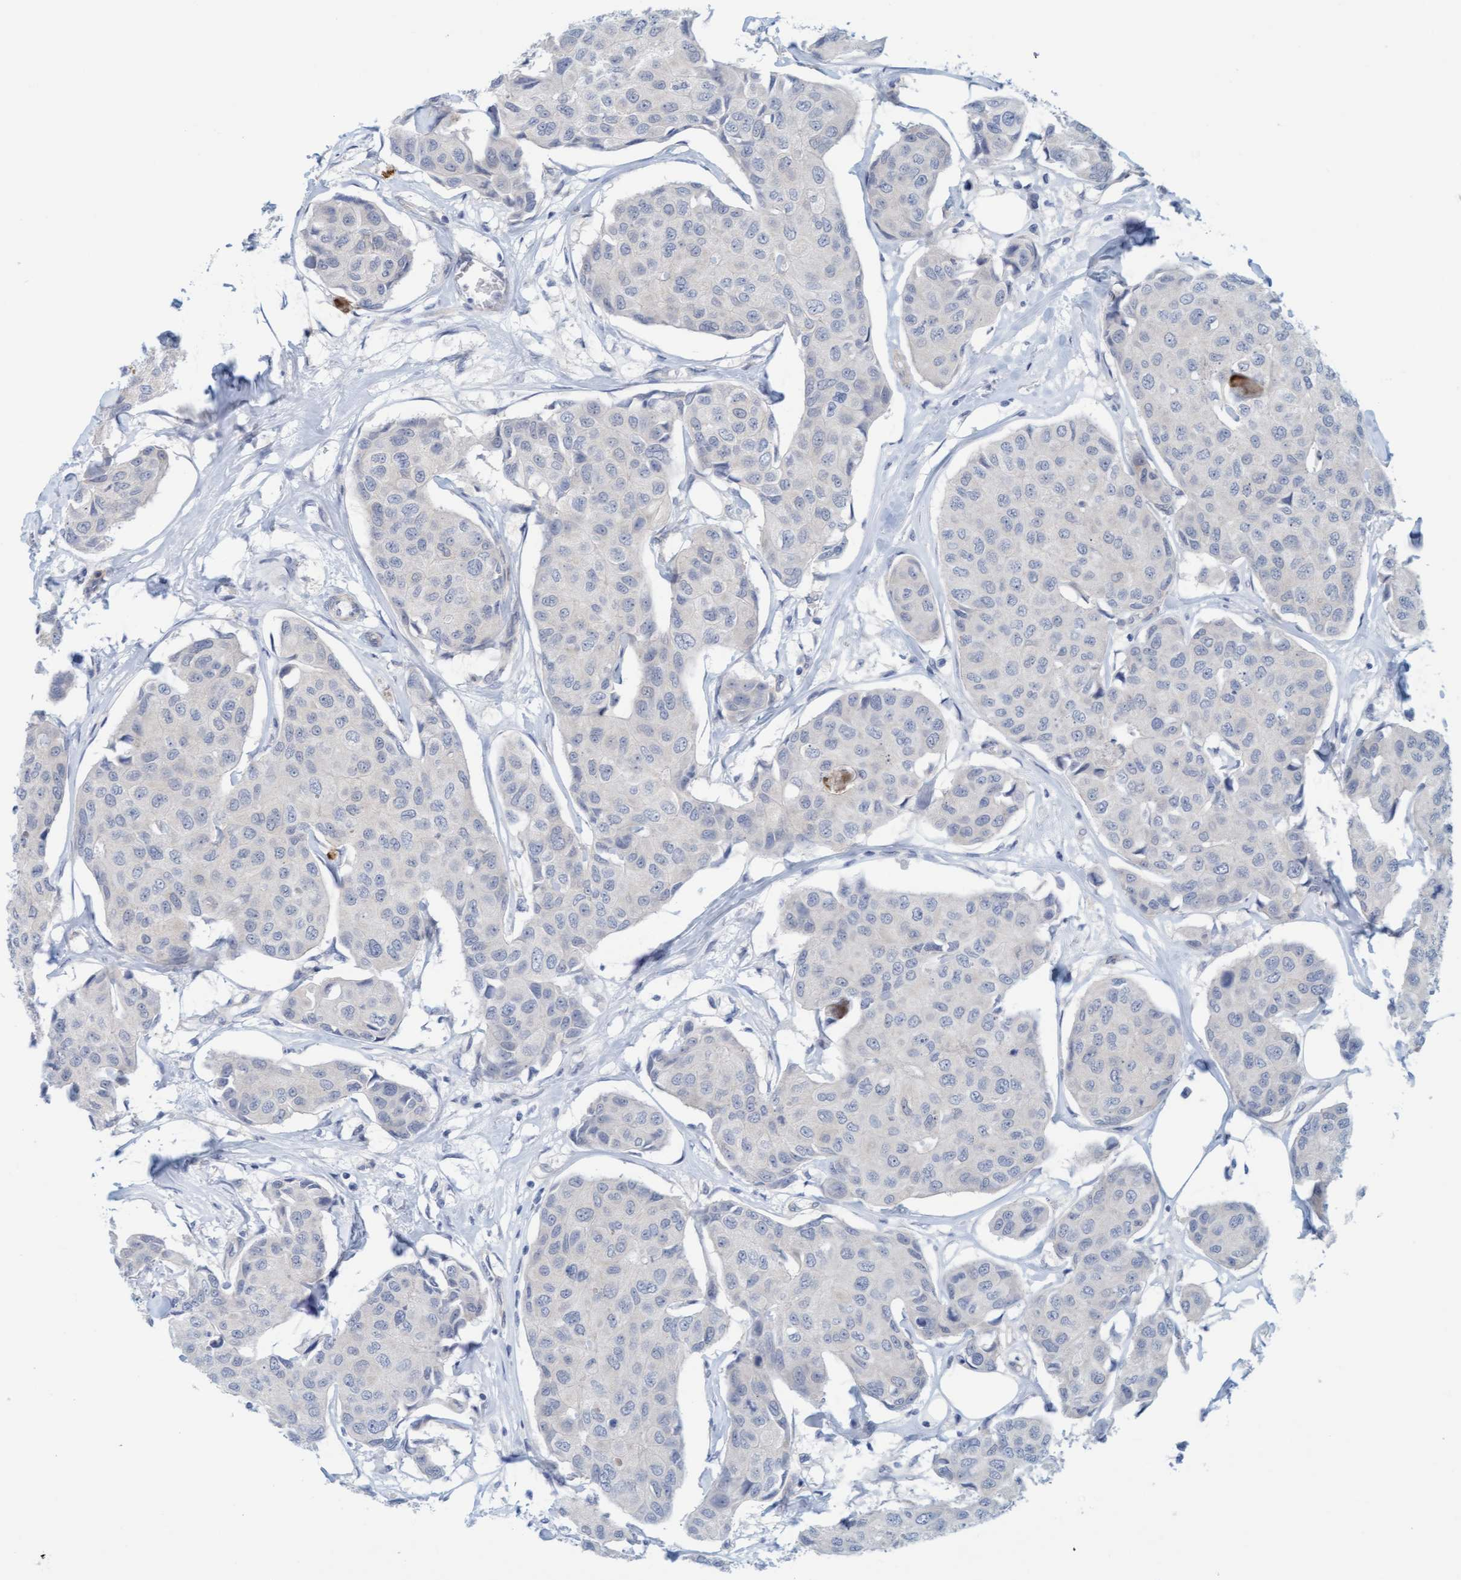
{"staining": {"intensity": "negative", "quantity": "none", "location": "none"}, "tissue": "breast cancer", "cell_type": "Tumor cells", "image_type": "cancer", "snomed": [{"axis": "morphology", "description": "Duct carcinoma"}, {"axis": "topography", "description": "Breast"}], "caption": "Human infiltrating ductal carcinoma (breast) stained for a protein using immunohistochemistry shows no positivity in tumor cells.", "gene": "TSTD2", "patient": {"sex": "female", "age": 80}}